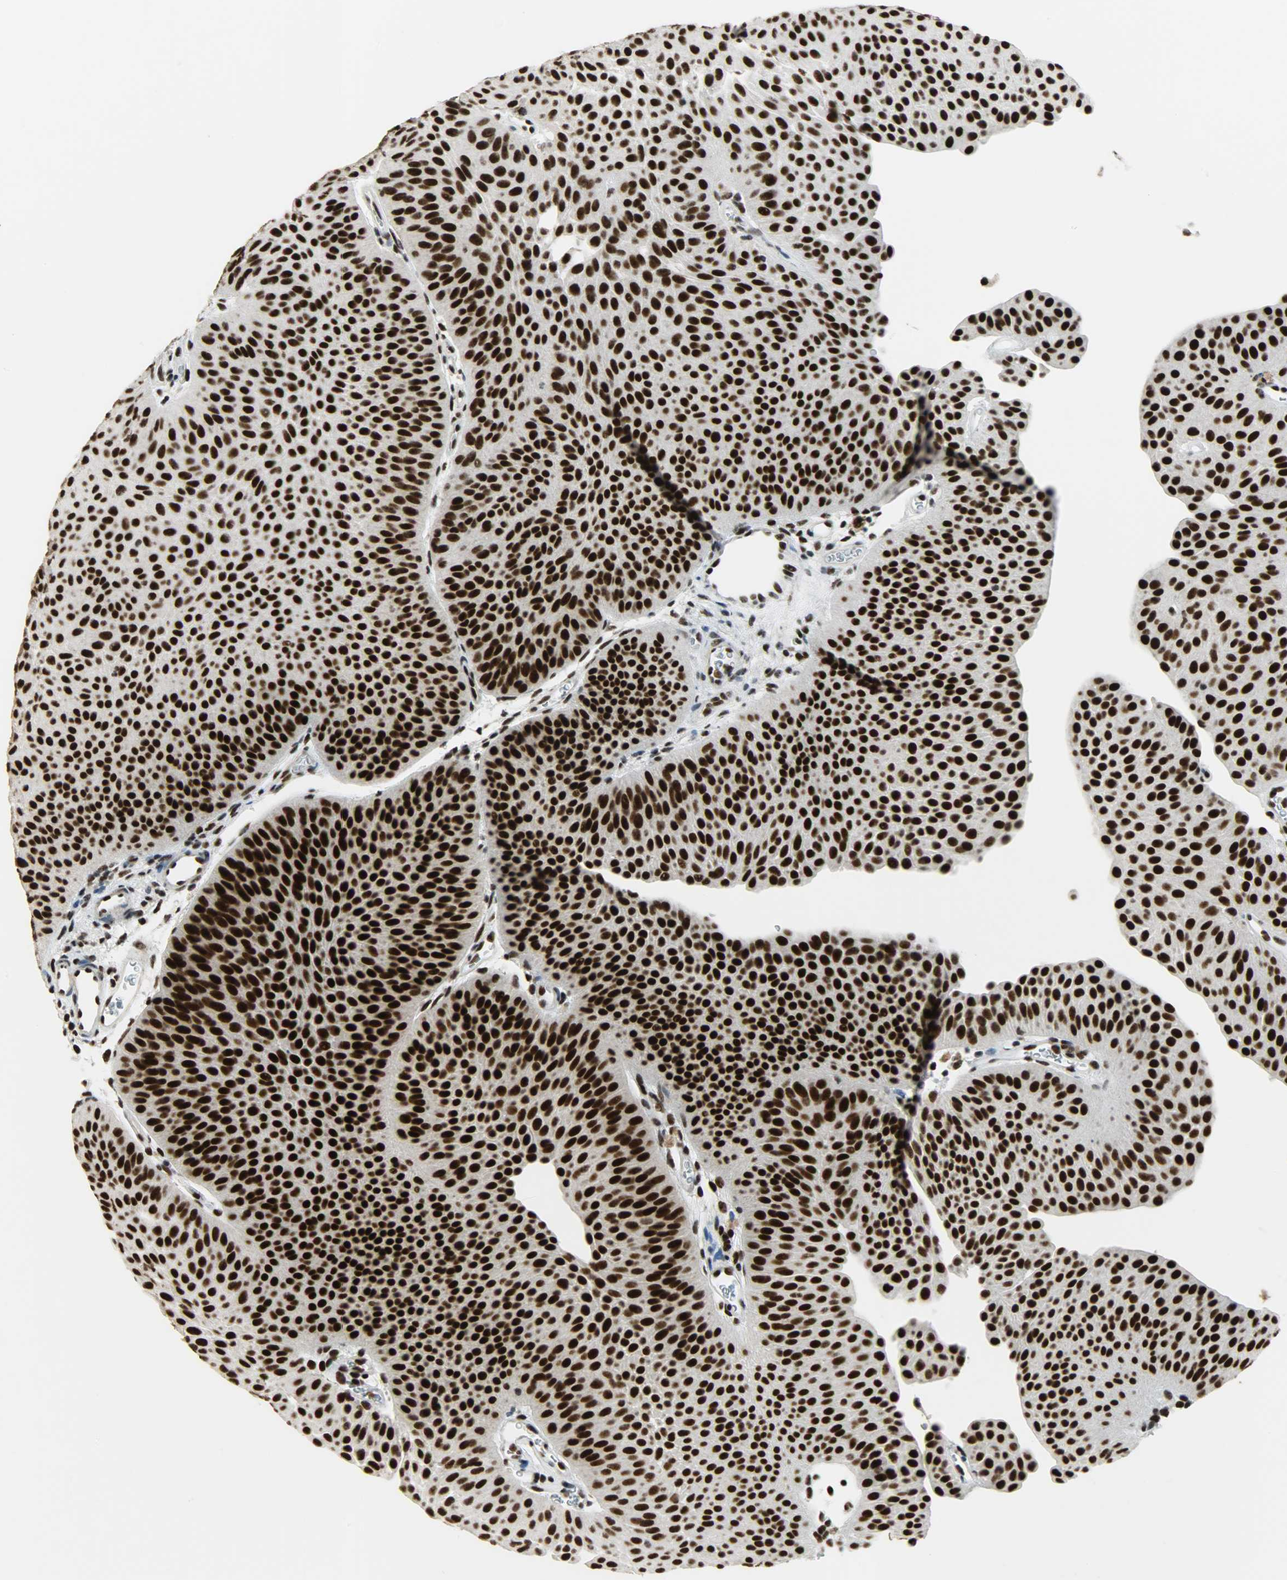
{"staining": {"intensity": "strong", "quantity": ">75%", "location": "nuclear"}, "tissue": "urothelial cancer", "cell_type": "Tumor cells", "image_type": "cancer", "snomed": [{"axis": "morphology", "description": "Urothelial carcinoma, Low grade"}, {"axis": "topography", "description": "Urinary bladder"}], "caption": "A micrograph of low-grade urothelial carcinoma stained for a protein displays strong nuclear brown staining in tumor cells.", "gene": "SSB", "patient": {"sex": "female", "age": 60}}